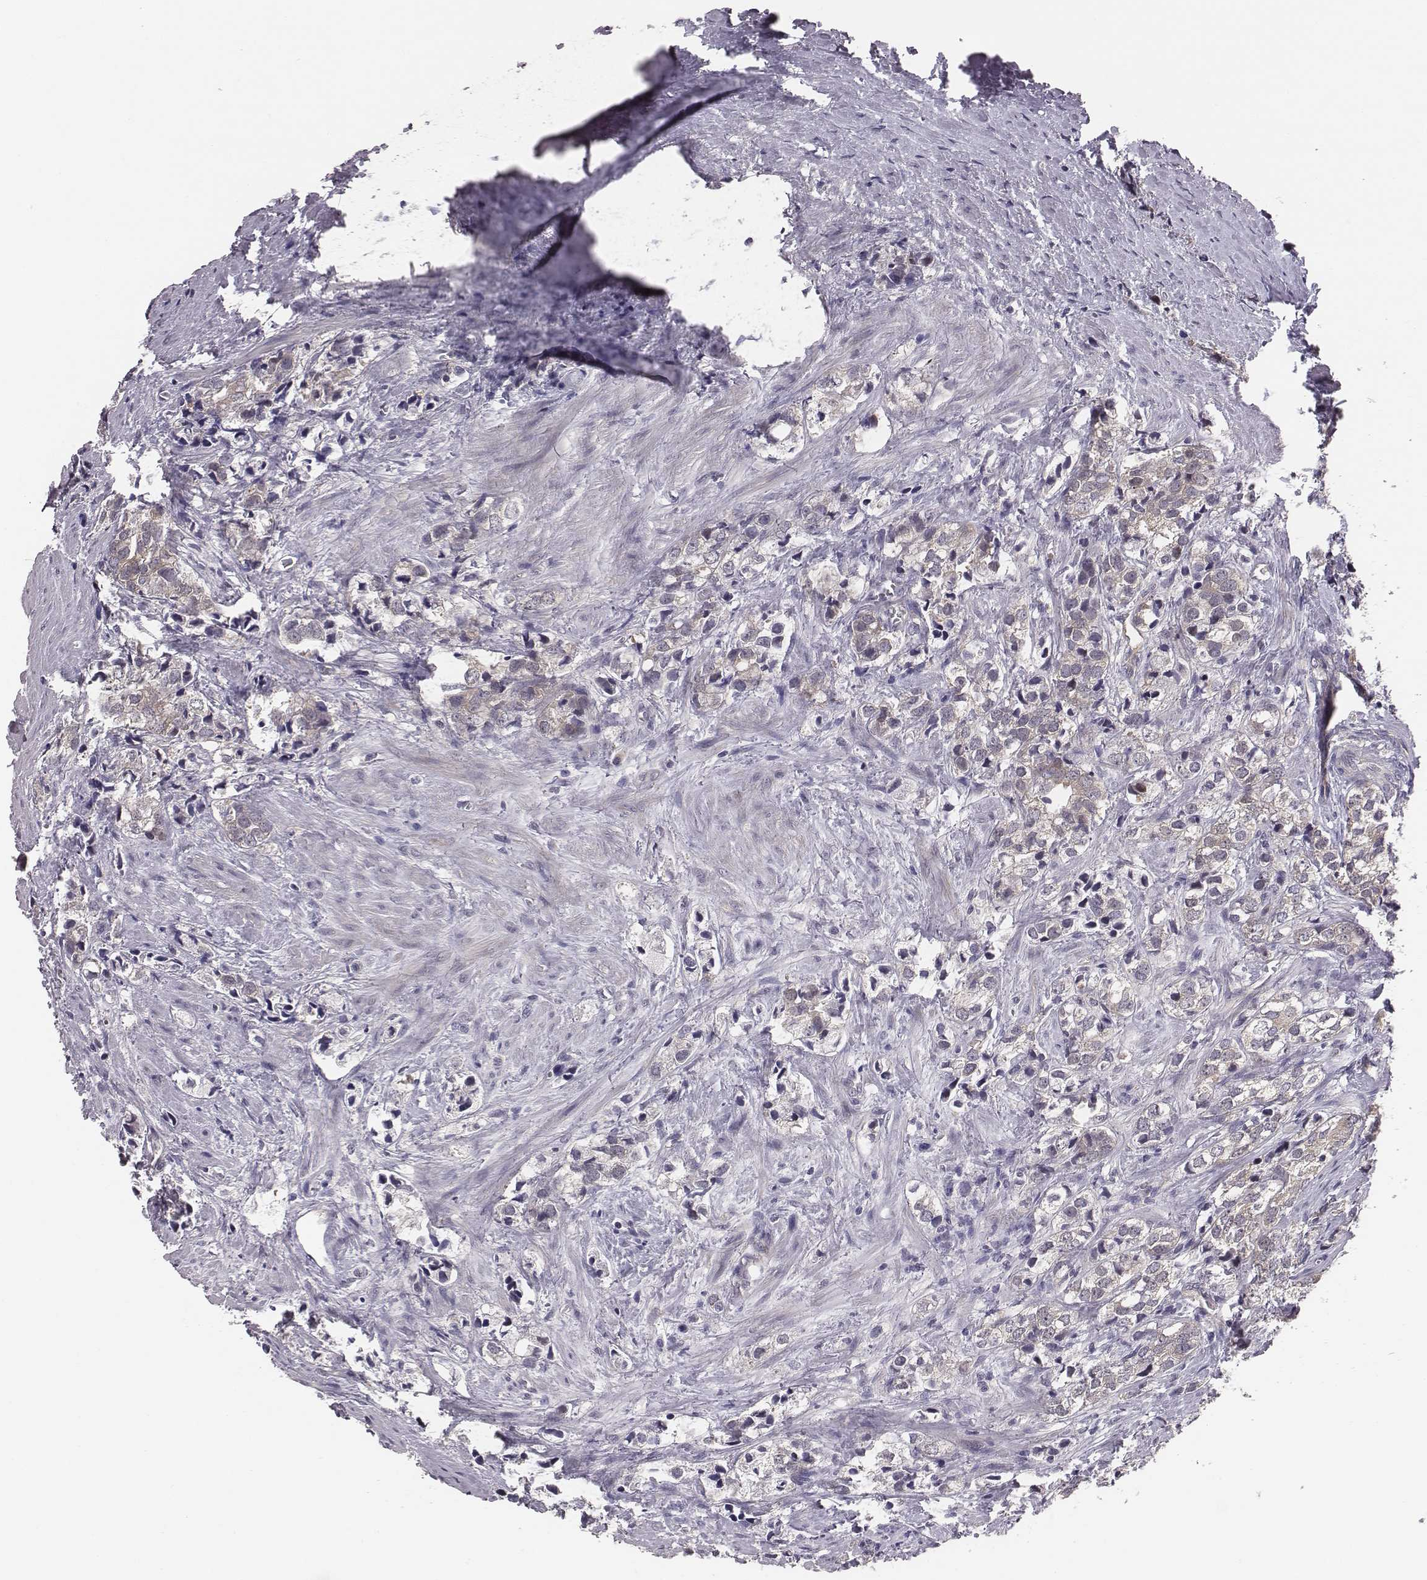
{"staining": {"intensity": "weak", "quantity": ">75%", "location": "cytoplasmic/membranous"}, "tissue": "prostate cancer", "cell_type": "Tumor cells", "image_type": "cancer", "snomed": [{"axis": "morphology", "description": "Adenocarcinoma, NOS"}, {"axis": "topography", "description": "Prostate and seminal vesicle, NOS"}], "caption": "Adenocarcinoma (prostate) stained with DAB immunohistochemistry displays low levels of weak cytoplasmic/membranous positivity in about >75% of tumor cells.", "gene": "SMURF2", "patient": {"sex": "male", "age": 63}}